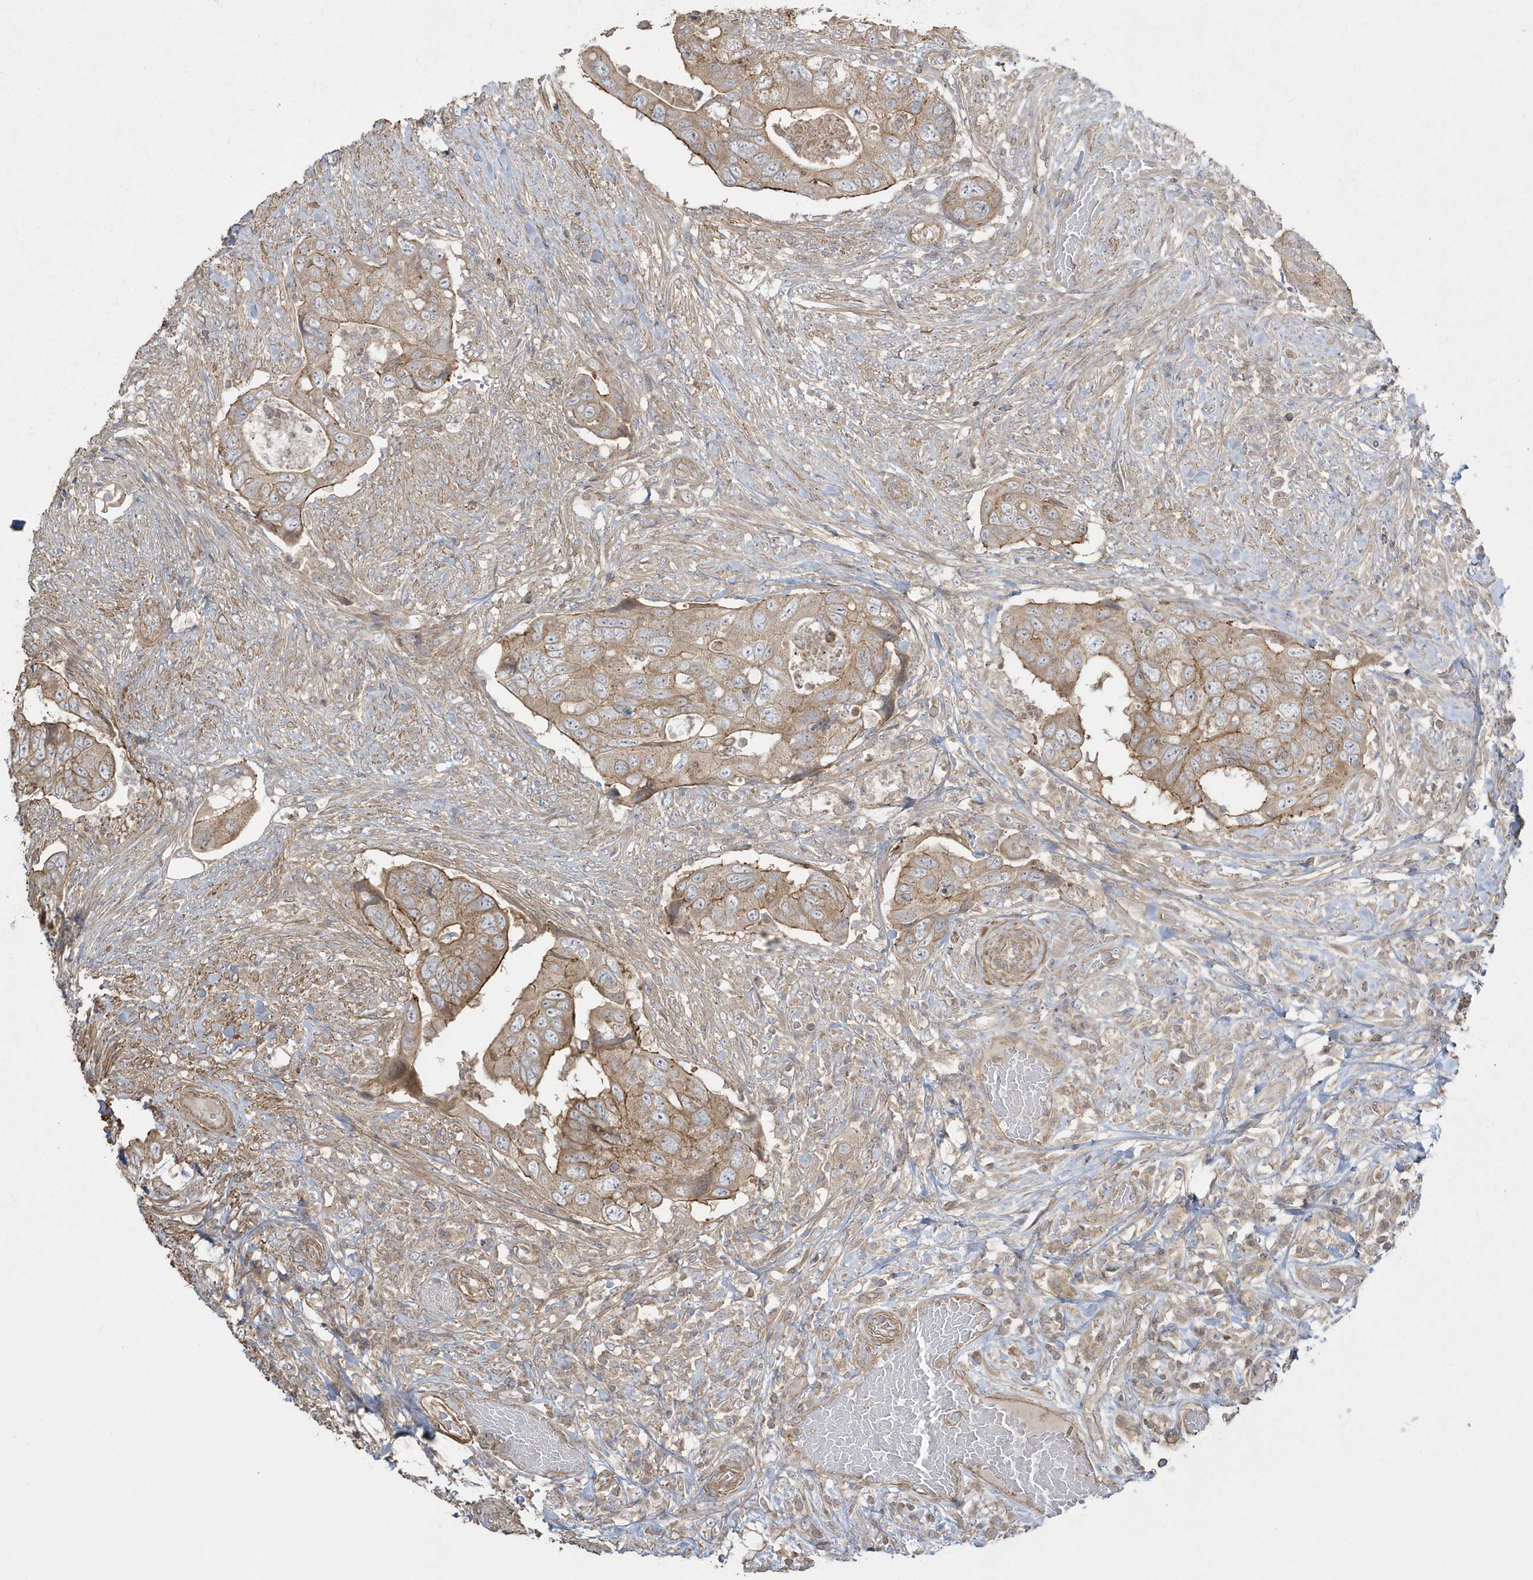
{"staining": {"intensity": "moderate", "quantity": ">75%", "location": "cytoplasmic/membranous"}, "tissue": "colorectal cancer", "cell_type": "Tumor cells", "image_type": "cancer", "snomed": [{"axis": "morphology", "description": "Adenocarcinoma, NOS"}, {"axis": "topography", "description": "Rectum"}], "caption": "Colorectal cancer (adenocarcinoma) was stained to show a protein in brown. There is medium levels of moderate cytoplasmic/membranous positivity in approximately >75% of tumor cells. (Brightfield microscopy of DAB IHC at high magnification).", "gene": "ARMC8", "patient": {"sex": "male", "age": 63}}